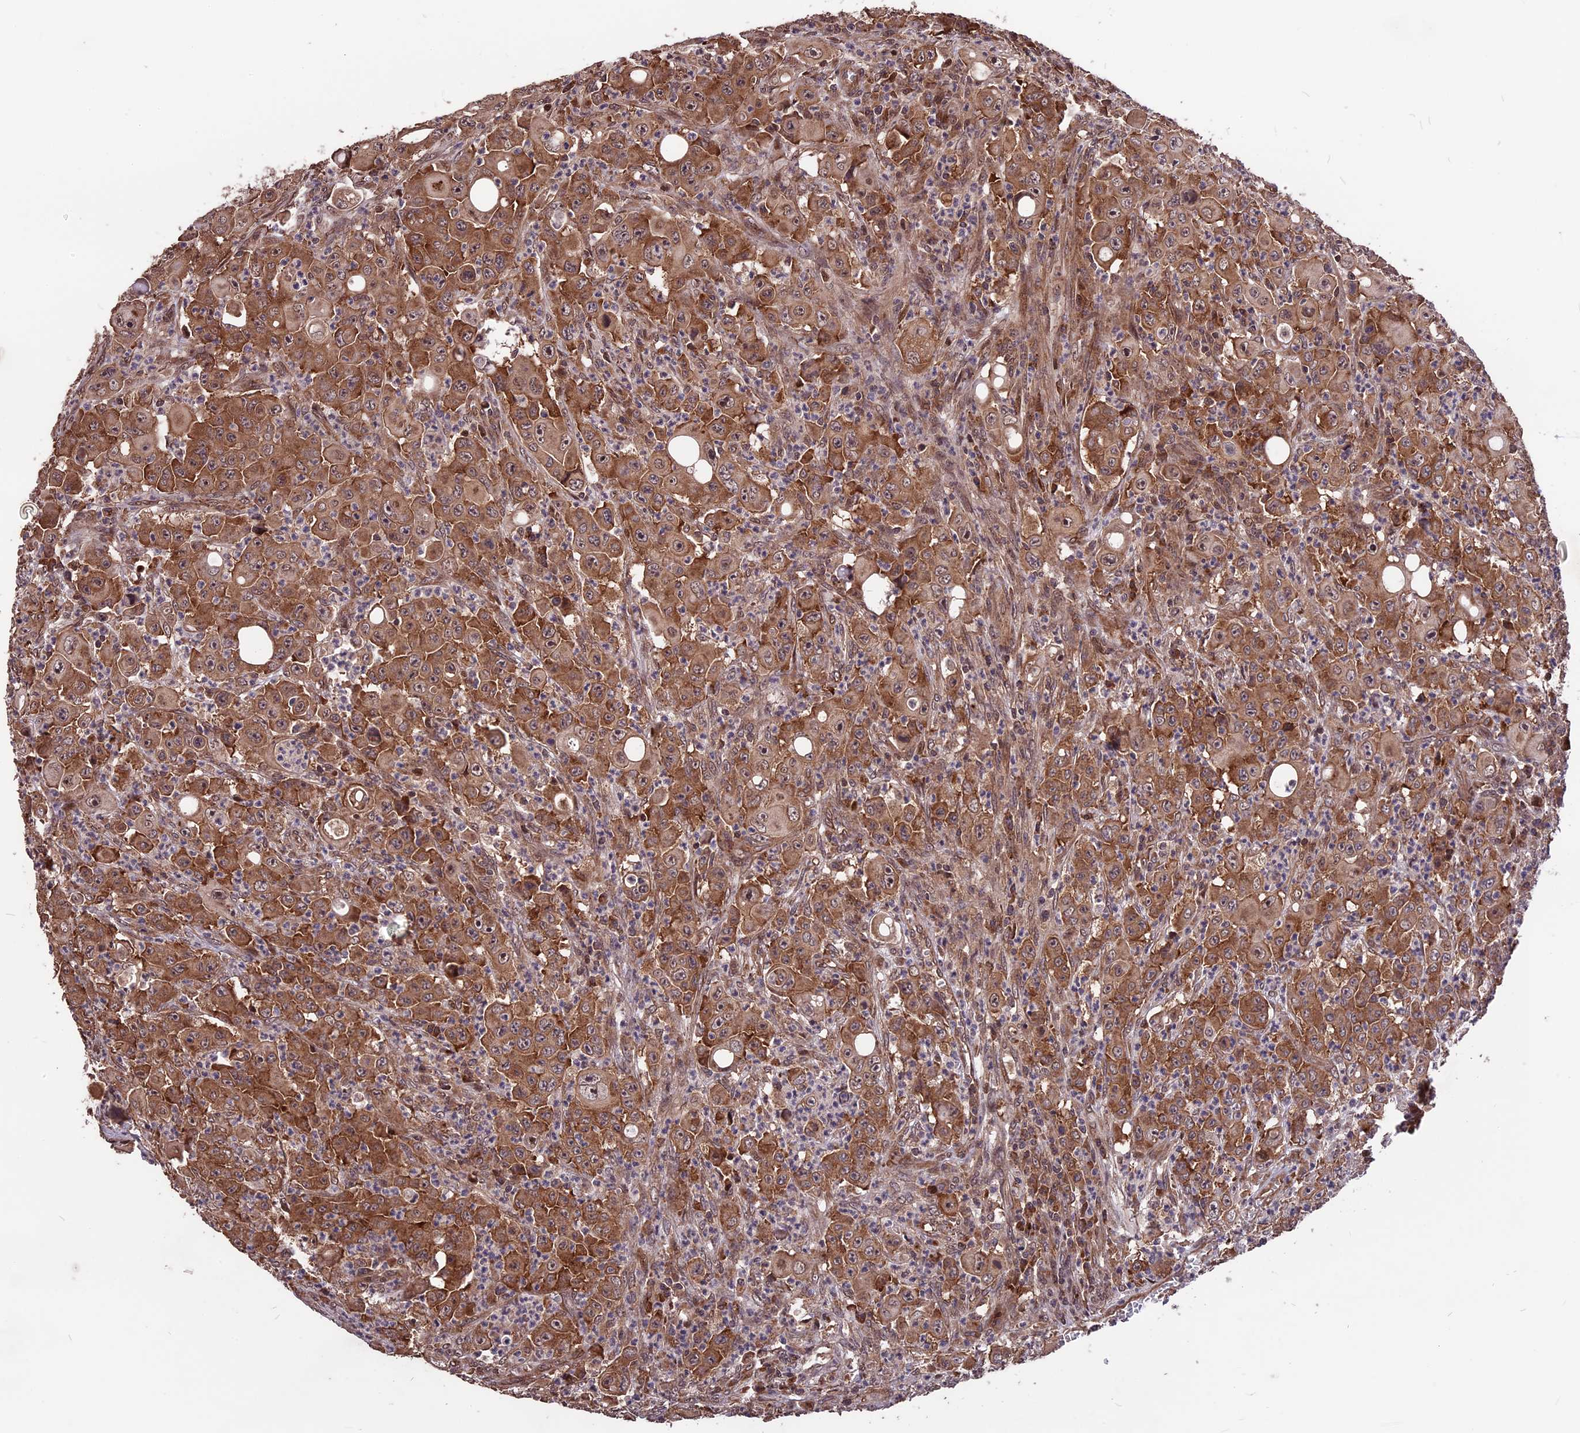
{"staining": {"intensity": "moderate", "quantity": ">75%", "location": "cytoplasmic/membranous,nuclear"}, "tissue": "colorectal cancer", "cell_type": "Tumor cells", "image_type": "cancer", "snomed": [{"axis": "morphology", "description": "Adenocarcinoma, NOS"}, {"axis": "topography", "description": "Colon"}], "caption": "Immunohistochemistry of human colorectal cancer displays medium levels of moderate cytoplasmic/membranous and nuclear positivity in approximately >75% of tumor cells.", "gene": "ZNF598", "patient": {"sex": "male", "age": 51}}